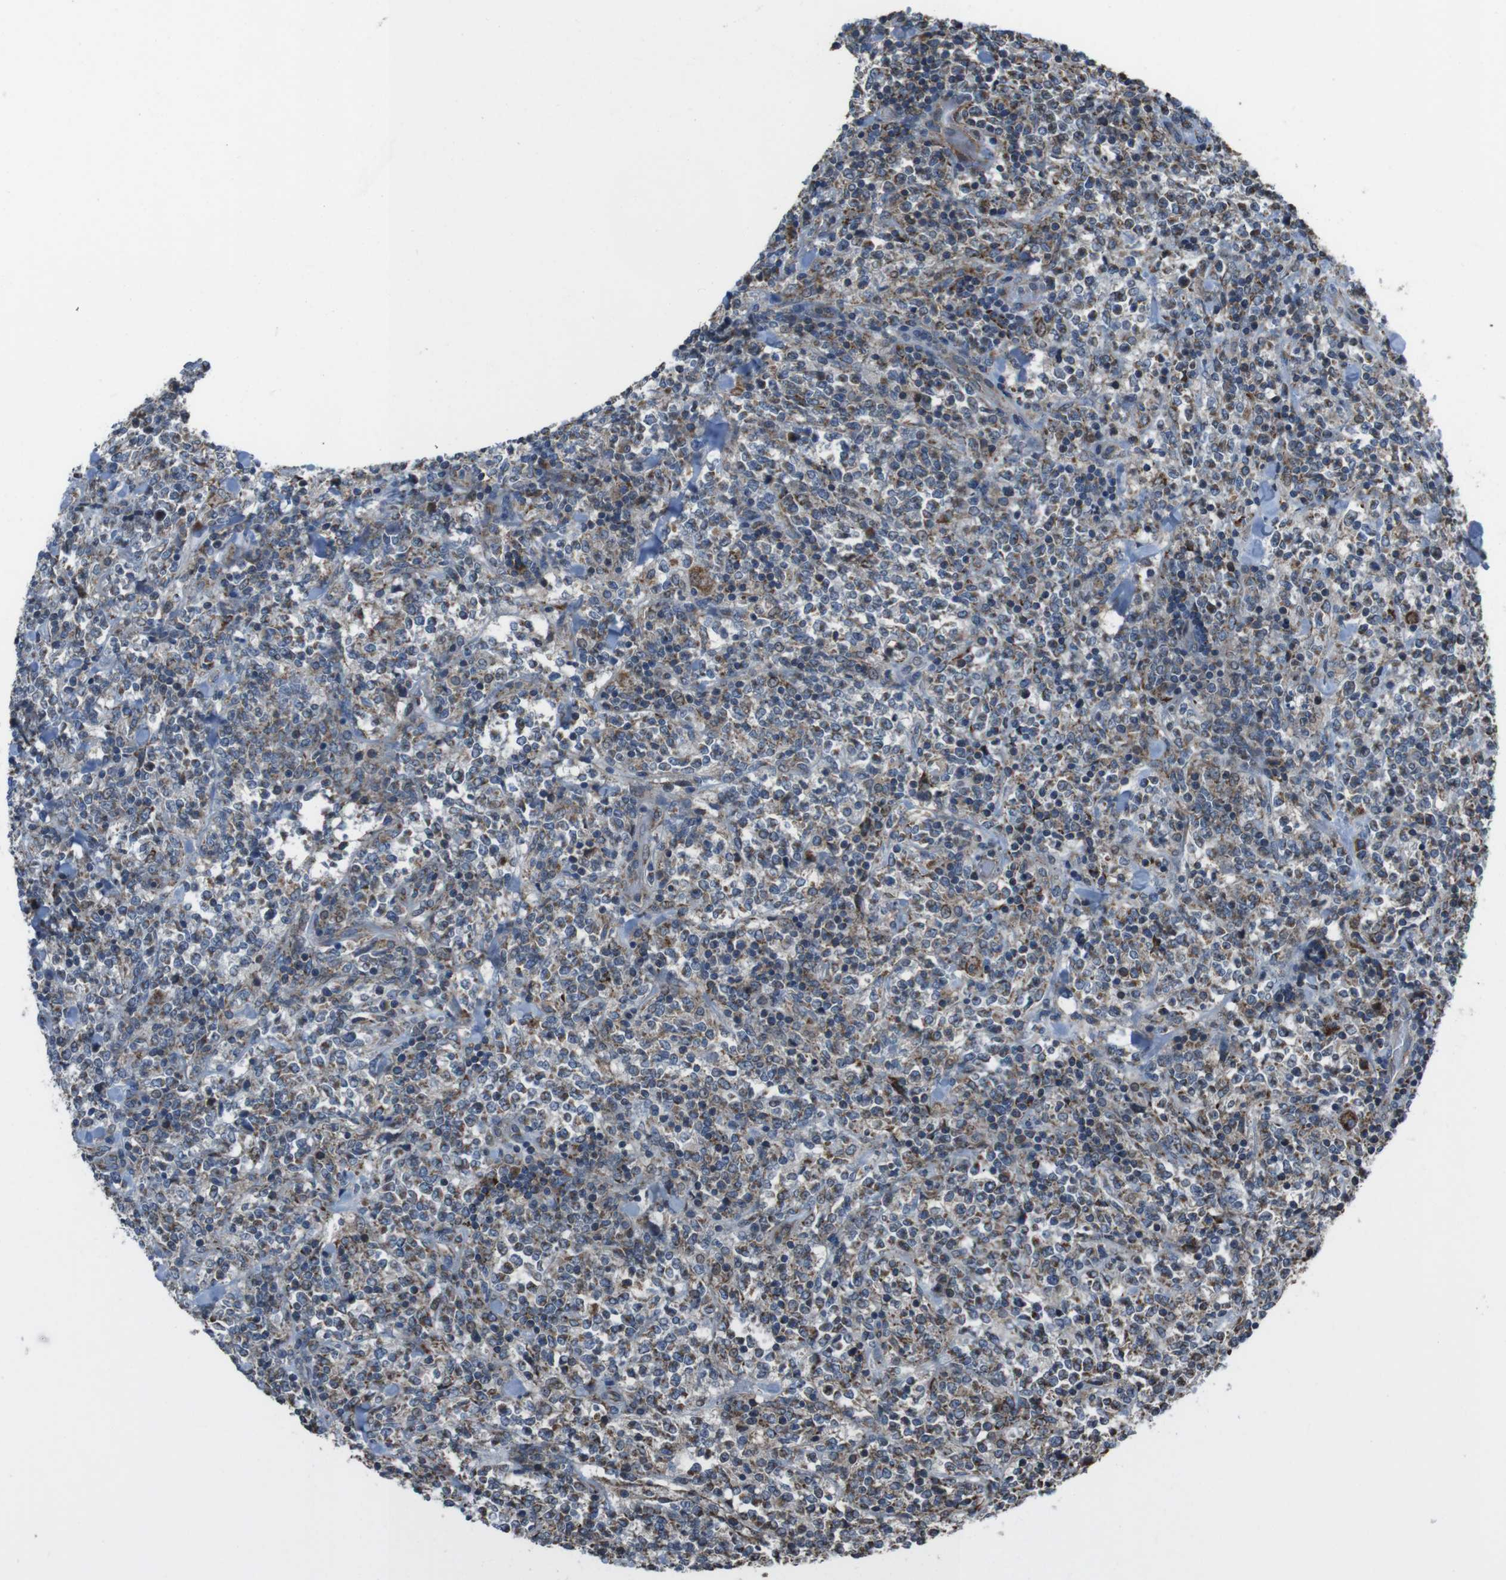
{"staining": {"intensity": "moderate", "quantity": "<25%", "location": "cytoplasmic/membranous"}, "tissue": "lymphoma", "cell_type": "Tumor cells", "image_type": "cancer", "snomed": [{"axis": "morphology", "description": "Malignant lymphoma, non-Hodgkin's type, High grade"}, {"axis": "topography", "description": "Soft tissue"}], "caption": "Immunohistochemistry of high-grade malignant lymphoma, non-Hodgkin's type exhibits low levels of moderate cytoplasmic/membranous staining in about <25% of tumor cells.", "gene": "GIMAP8", "patient": {"sex": "male", "age": 18}}